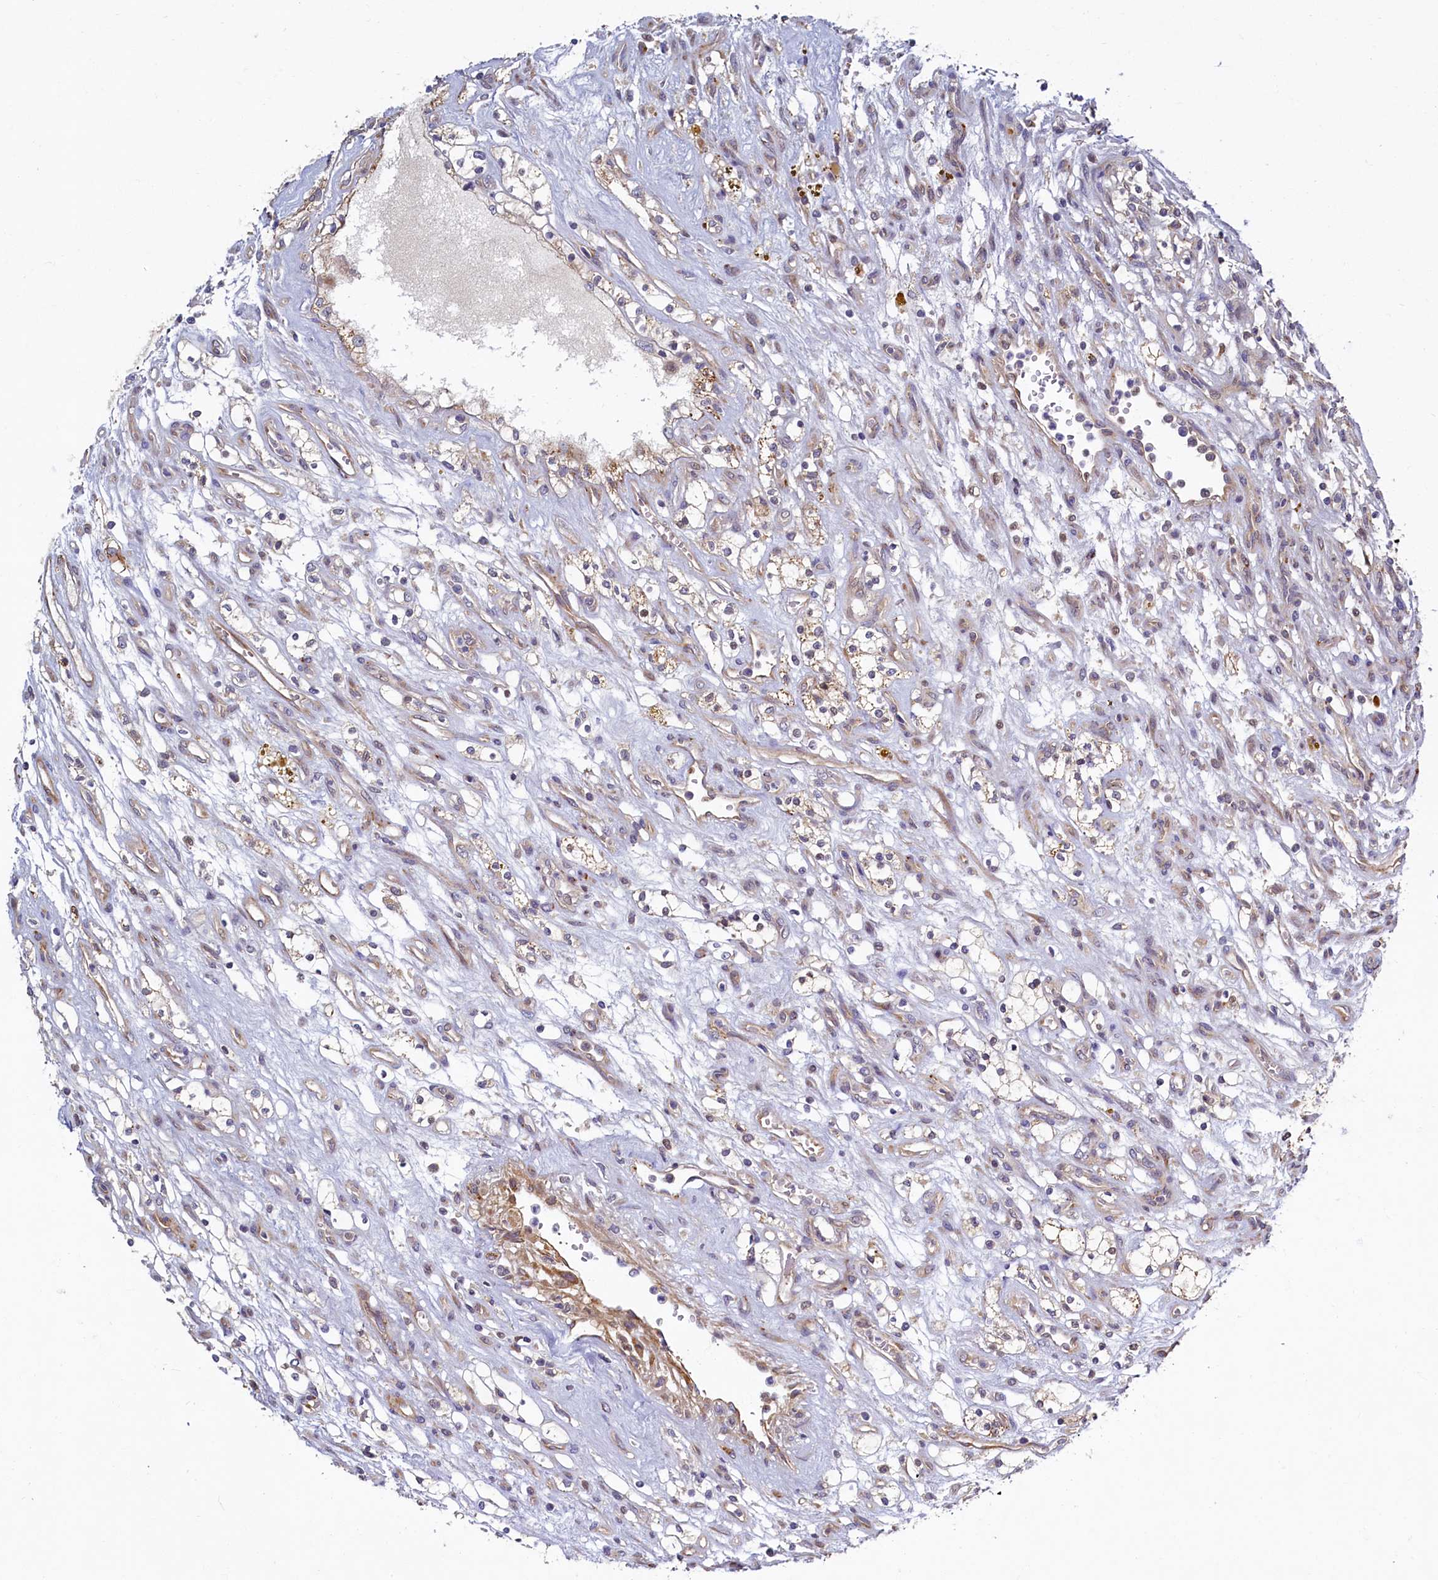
{"staining": {"intensity": "negative", "quantity": "none", "location": "none"}, "tissue": "renal cancer", "cell_type": "Tumor cells", "image_type": "cancer", "snomed": [{"axis": "morphology", "description": "Adenocarcinoma, NOS"}, {"axis": "topography", "description": "Kidney"}], "caption": "Renal cancer (adenocarcinoma) was stained to show a protein in brown. There is no significant expression in tumor cells.", "gene": "SLC16A14", "patient": {"sex": "female", "age": 69}}